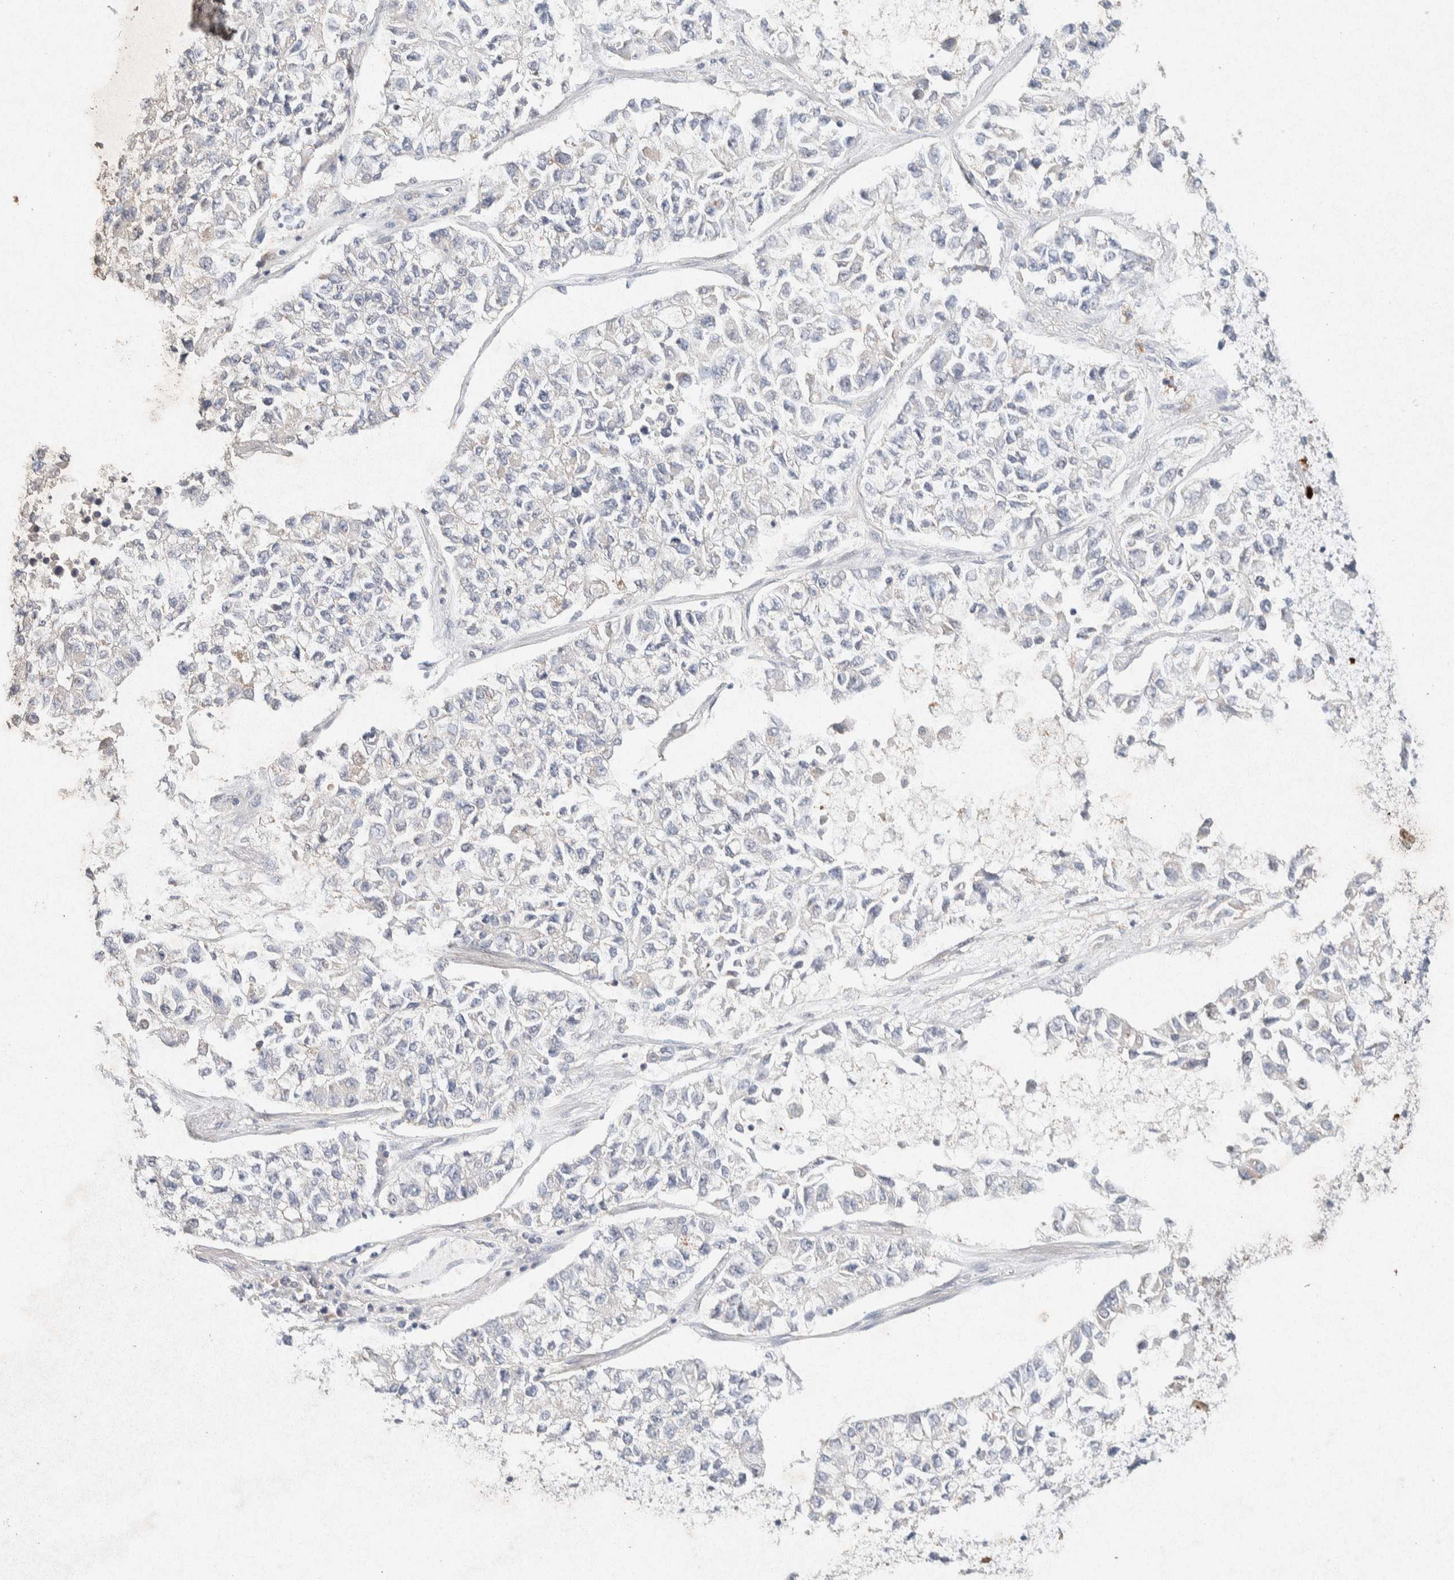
{"staining": {"intensity": "negative", "quantity": "none", "location": "none"}, "tissue": "lung cancer", "cell_type": "Tumor cells", "image_type": "cancer", "snomed": [{"axis": "morphology", "description": "Adenocarcinoma, NOS"}, {"axis": "topography", "description": "Lung"}], "caption": "Tumor cells show no significant positivity in lung cancer (adenocarcinoma).", "gene": "GNAI1", "patient": {"sex": "male", "age": 49}}